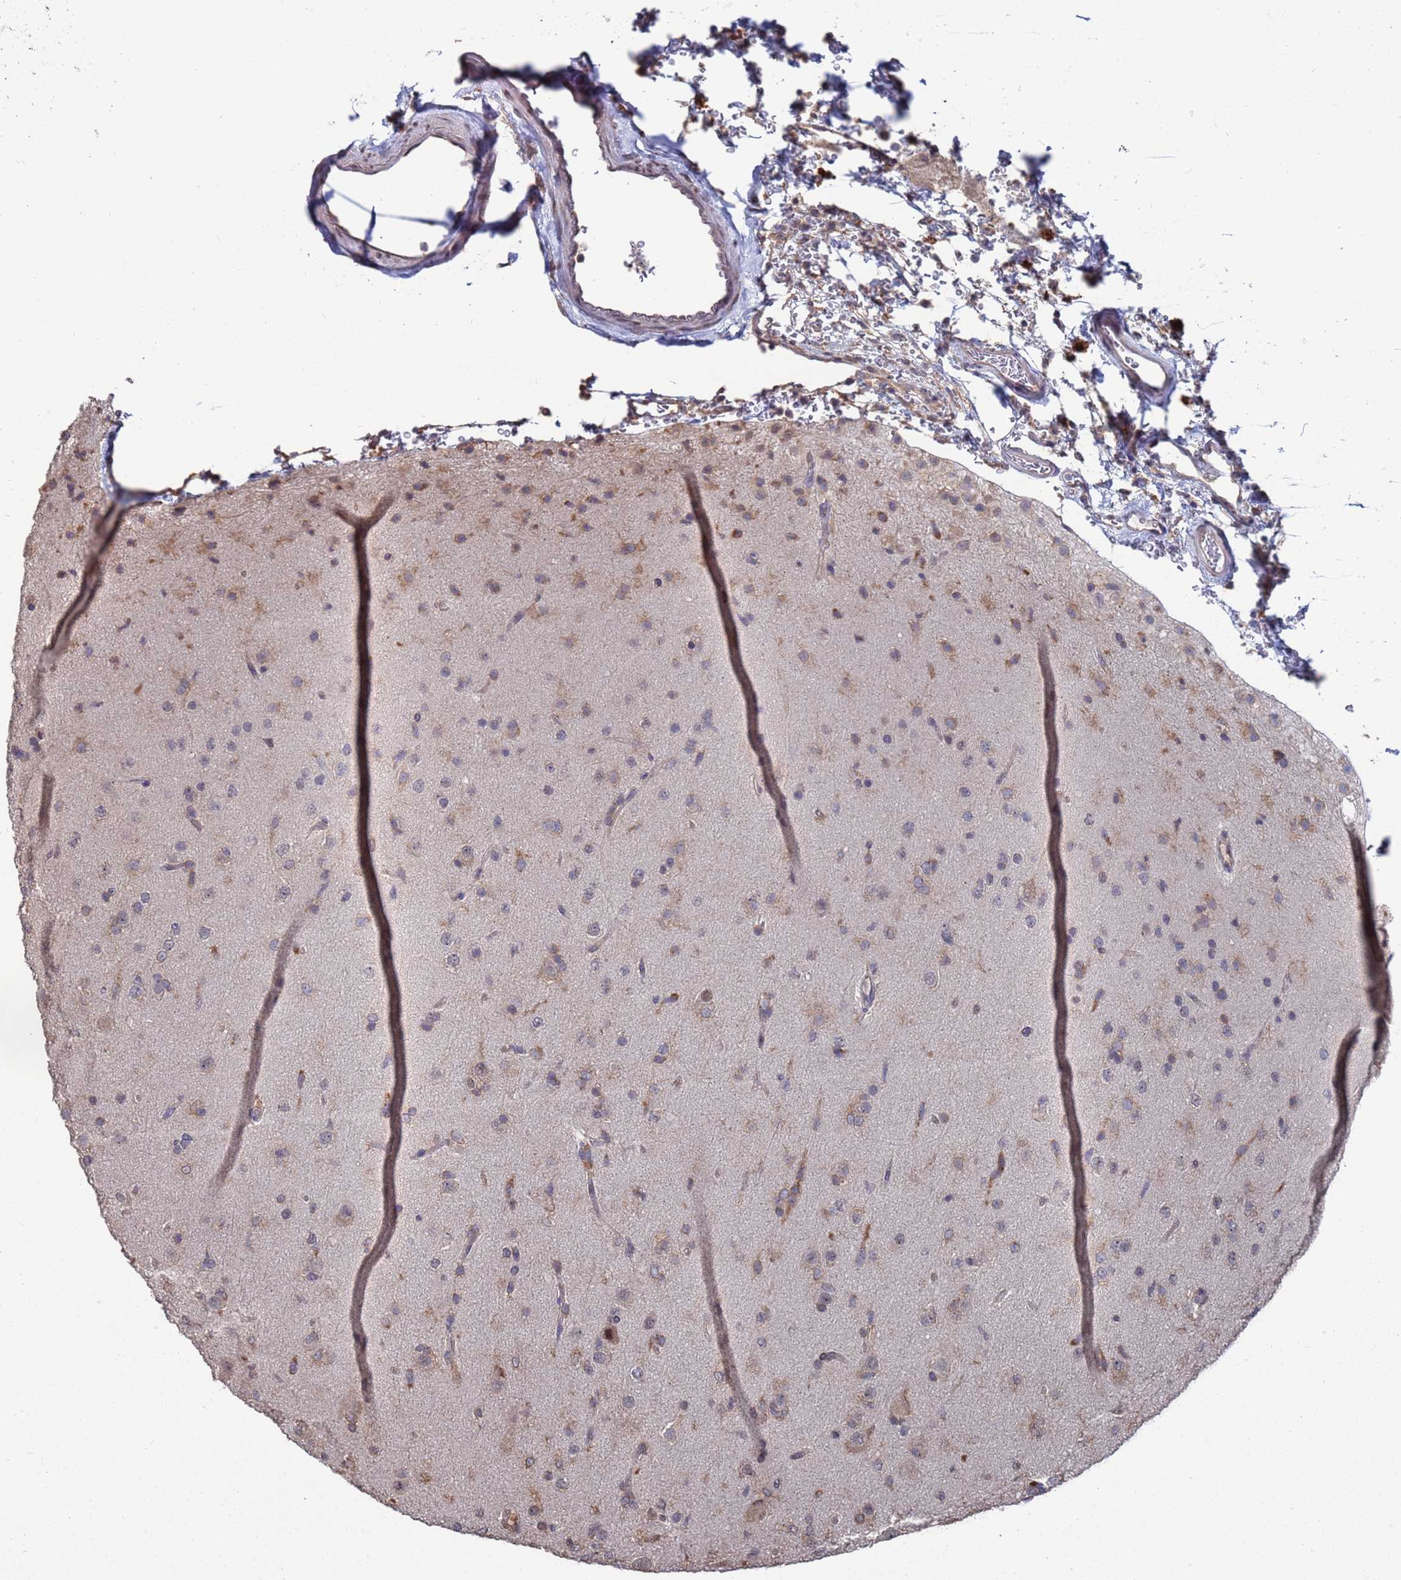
{"staining": {"intensity": "weak", "quantity": "25%-75%", "location": "cytoplasmic/membranous"}, "tissue": "glioma", "cell_type": "Tumor cells", "image_type": "cancer", "snomed": [{"axis": "morphology", "description": "Glioma, malignant, Low grade"}, {"axis": "topography", "description": "Brain"}], "caption": "This image reveals IHC staining of human low-grade glioma (malignant), with low weak cytoplasmic/membranous staining in about 25%-75% of tumor cells.", "gene": "CFAP119", "patient": {"sex": "male", "age": 65}}